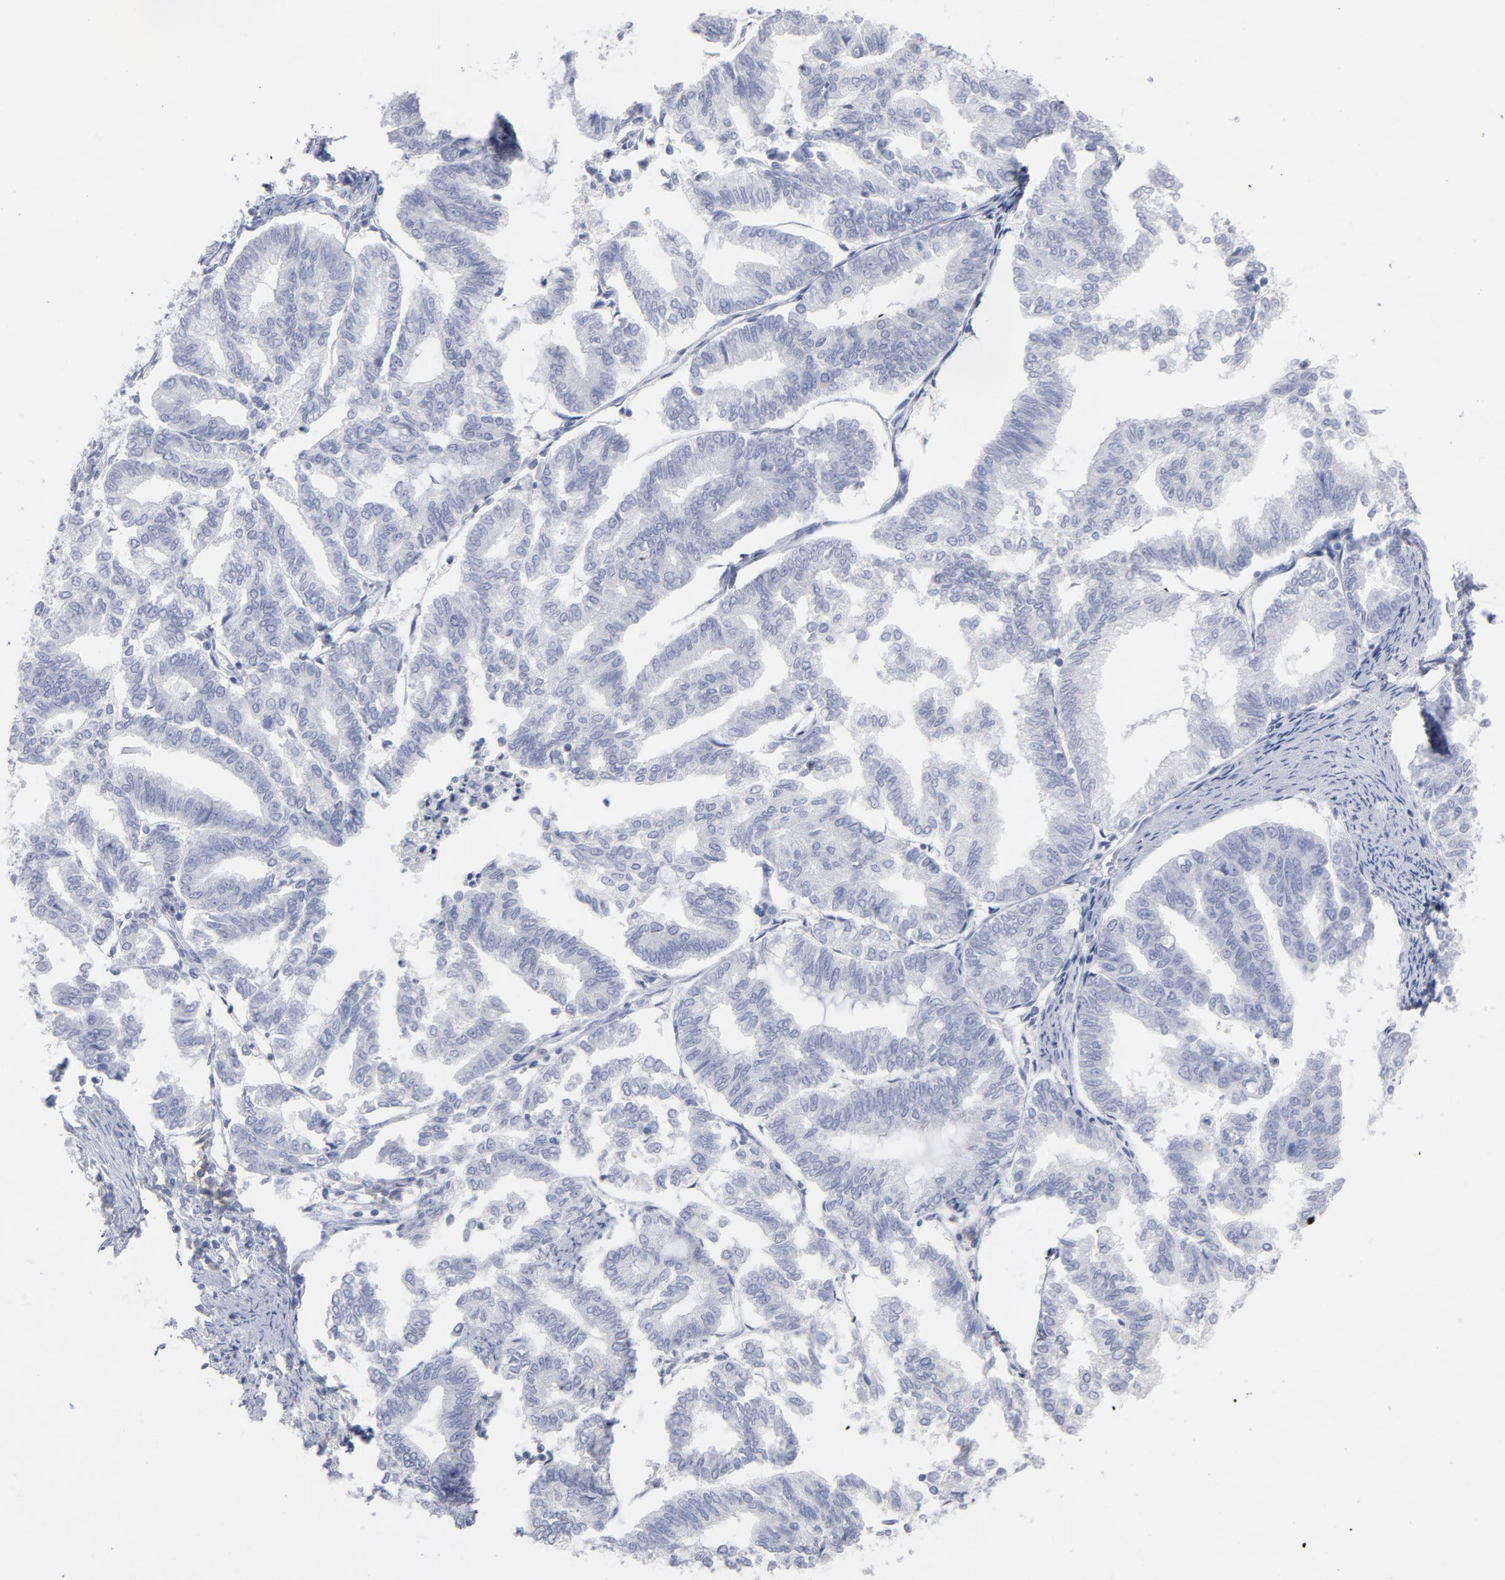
{"staining": {"intensity": "negative", "quantity": "none", "location": "none"}, "tissue": "endometrial cancer", "cell_type": "Tumor cells", "image_type": "cancer", "snomed": [{"axis": "morphology", "description": "Adenocarcinoma, NOS"}, {"axis": "topography", "description": "Endometrium"}], "caption": "Immunohistochemistry (IHC) photomicrograph of human endometrial adenocarcinoma stained for a protein (brown), which reveals no expression in tumor cells.", "gene": "P2RY8", "patient": {"sex": "female", "age": 79}}